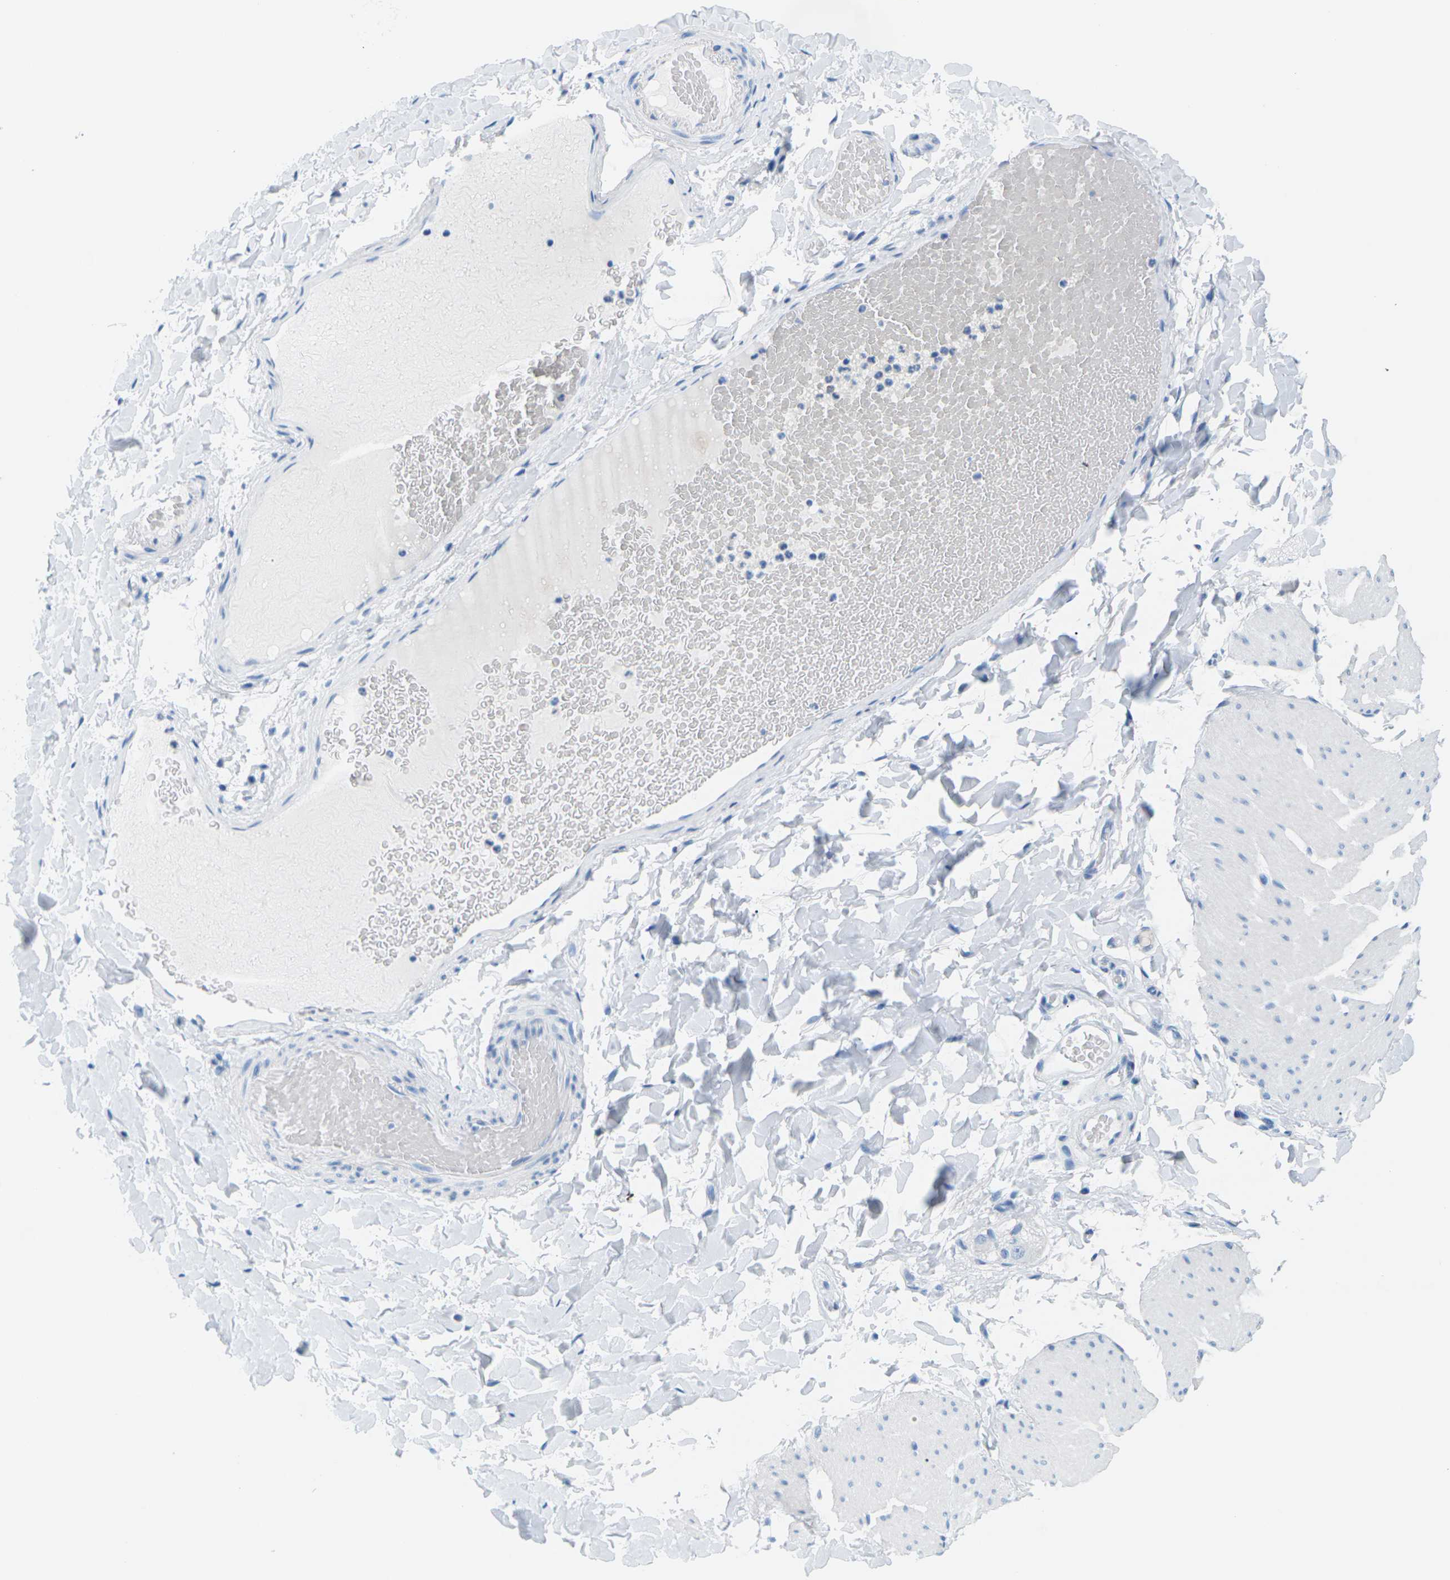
{"staining": {"intensity": "negative", "quantity": "none", "location": "none"}, "tissue": "smooth muscle", "cell_type": "Smooth muscle cells", "image_type": "normal", "snomed": [{"axis": "morphology", "description": "Normal tissue, NOS"}, {"axis": "topography", "description": "Smooth muscle"}, {"axis": "topography", "description": "Colon"}], "caption": "Histopathology image shows no protein positivity in smooth muscle cells of unremarkable smooth muscle. (DAB (3,3'-diaminobenzidine) immunohistochemistry, high magnification).", "gene": "SLC12A1", "patient": {"sex": "male", "age": 67}}